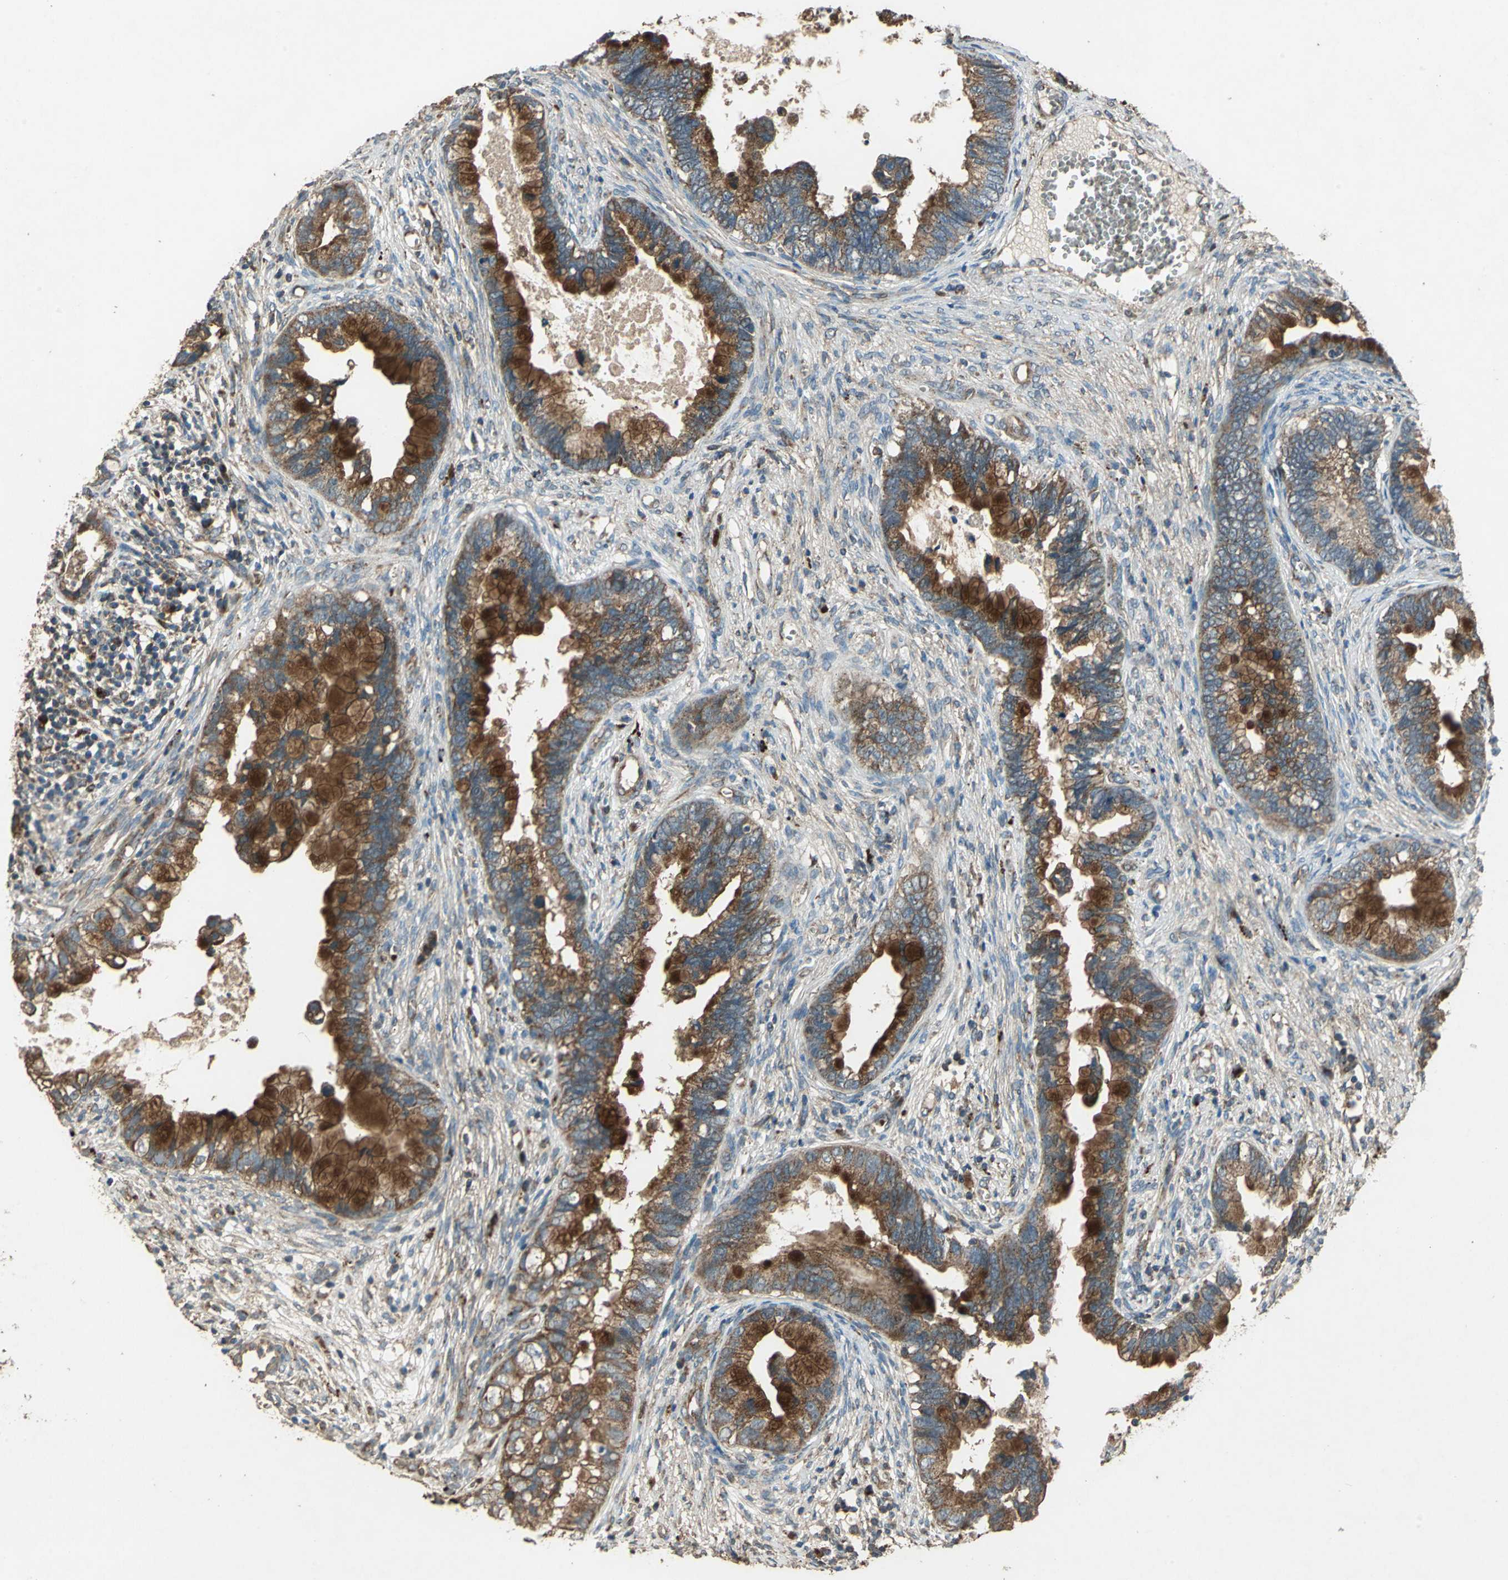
{"staining": {"intensity": "strong", "quantity": ">75%", "location": "cytoplasmic/membranous"}, "tissue": "cervical cancer", "cell_type": "Tumor cells", "image_type": "cancer", "snomed": [{"axis": "morphology", "description": "Adenocarcinoma, NOS"}, {"axis": "topography", "description": "Cervix"}], "caption": "An immunohistochemistry photomicrograph of neoplastic tissue is shown. Protein staining in brown labels strong cytoplasmic/membranous positivity in adenocarcinoma (cervical) within tumor cells.", "gene": "POLRMT", "patient": {"sex": "female", "age": 44}}